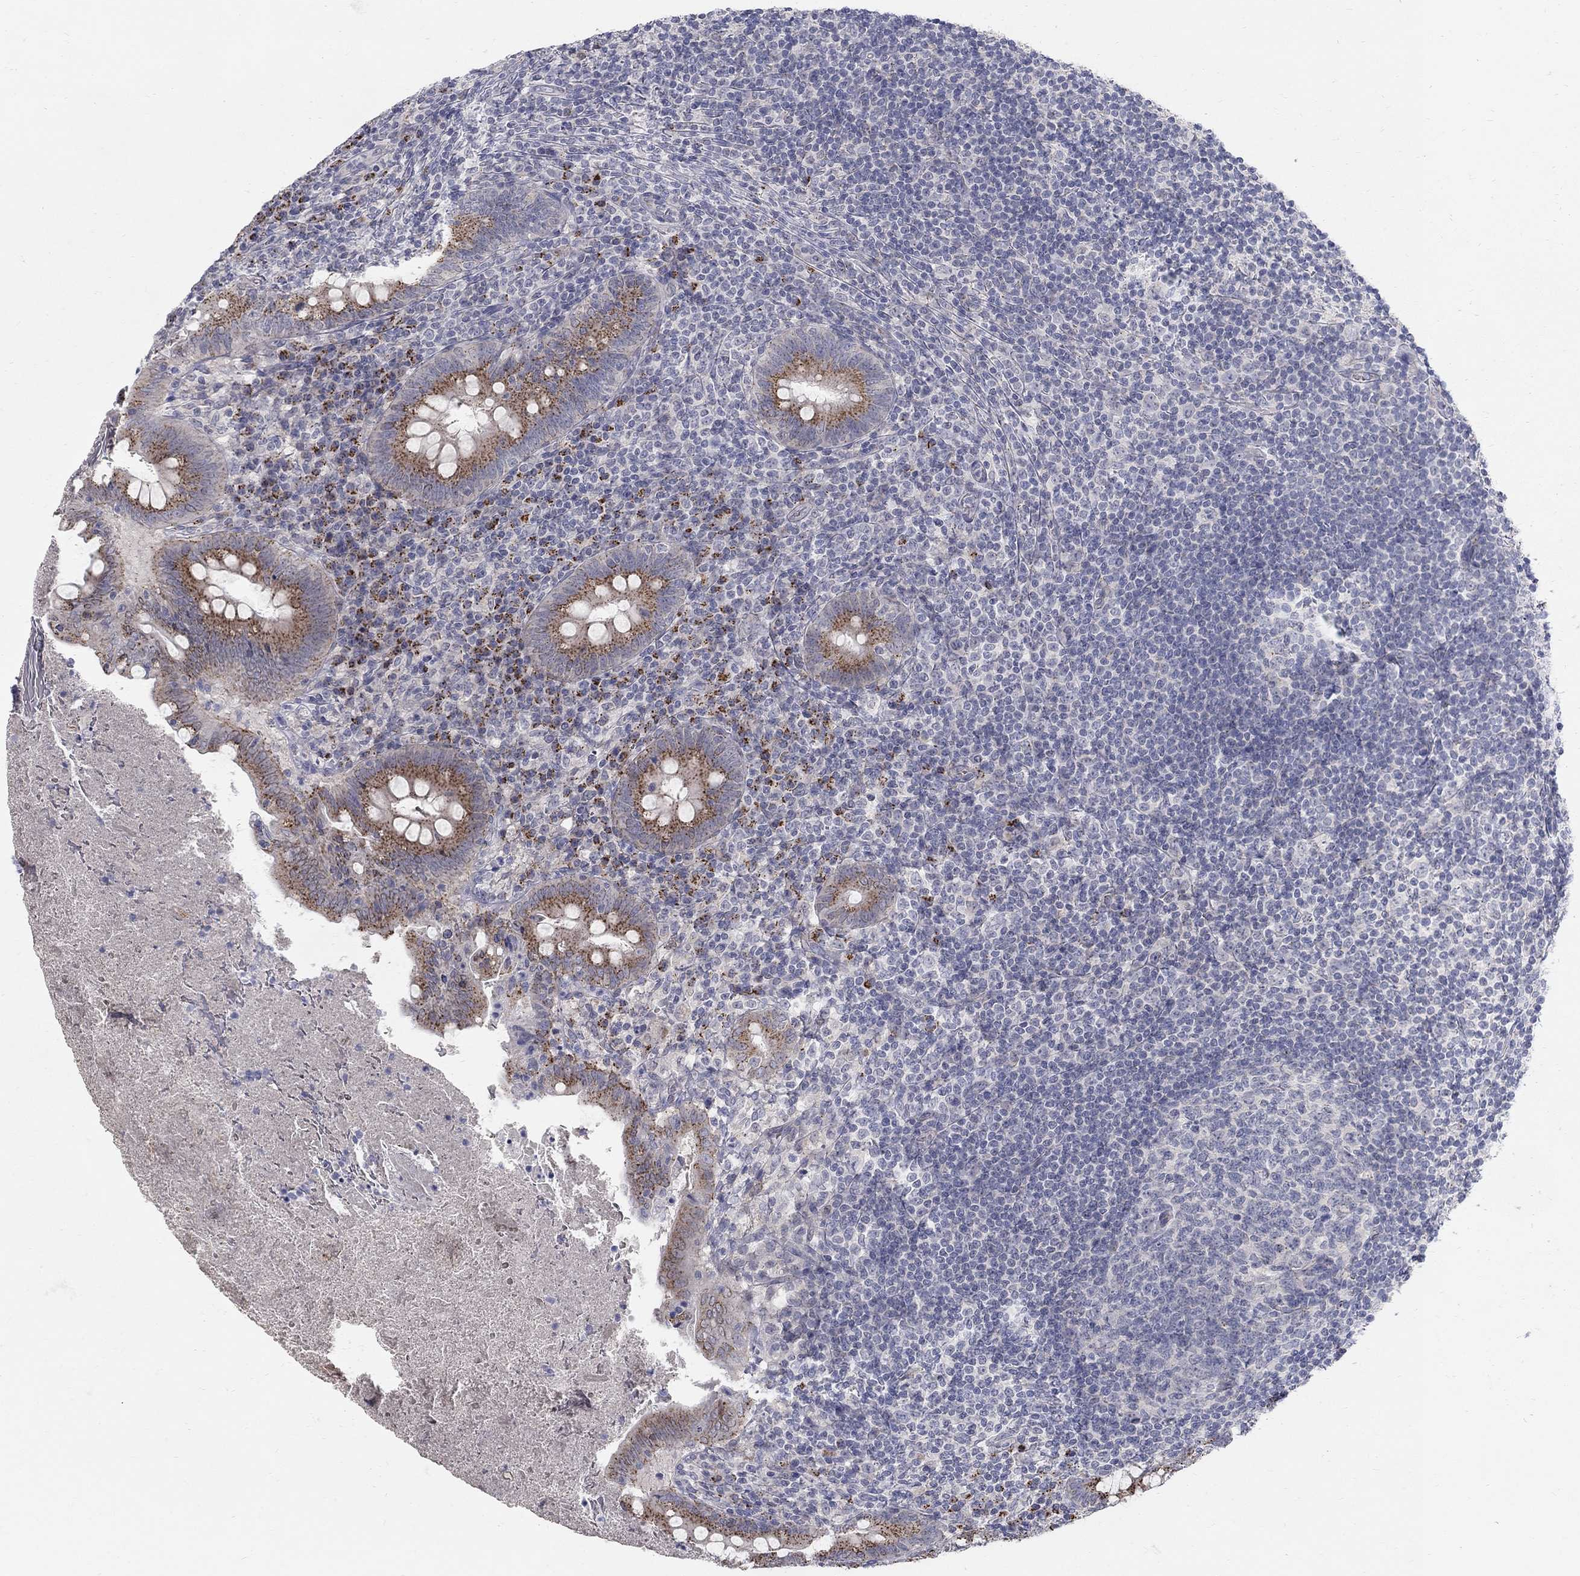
{"staining": {"intensity": "moderate", "quantity": "25%-75%", "location": "cytoplasmic/membranous"}, "tissue": "appendix", "cell_type": "Glandular cells", "image_type": "normal", "snomed": [{"axis": "morphology", "description": "Normal tissue, NOS"}, {"axis": "topography", "description": "Appendix"}], "caption": "This micrograph exhibits immunohistochemistry staining of benign human appendix, with medium moderate cytoplasmic/membranous positivity in about 25%-75% of glandular cells.", "gene": "PANK3", "patient": {"sex": "male", "age": 47}}